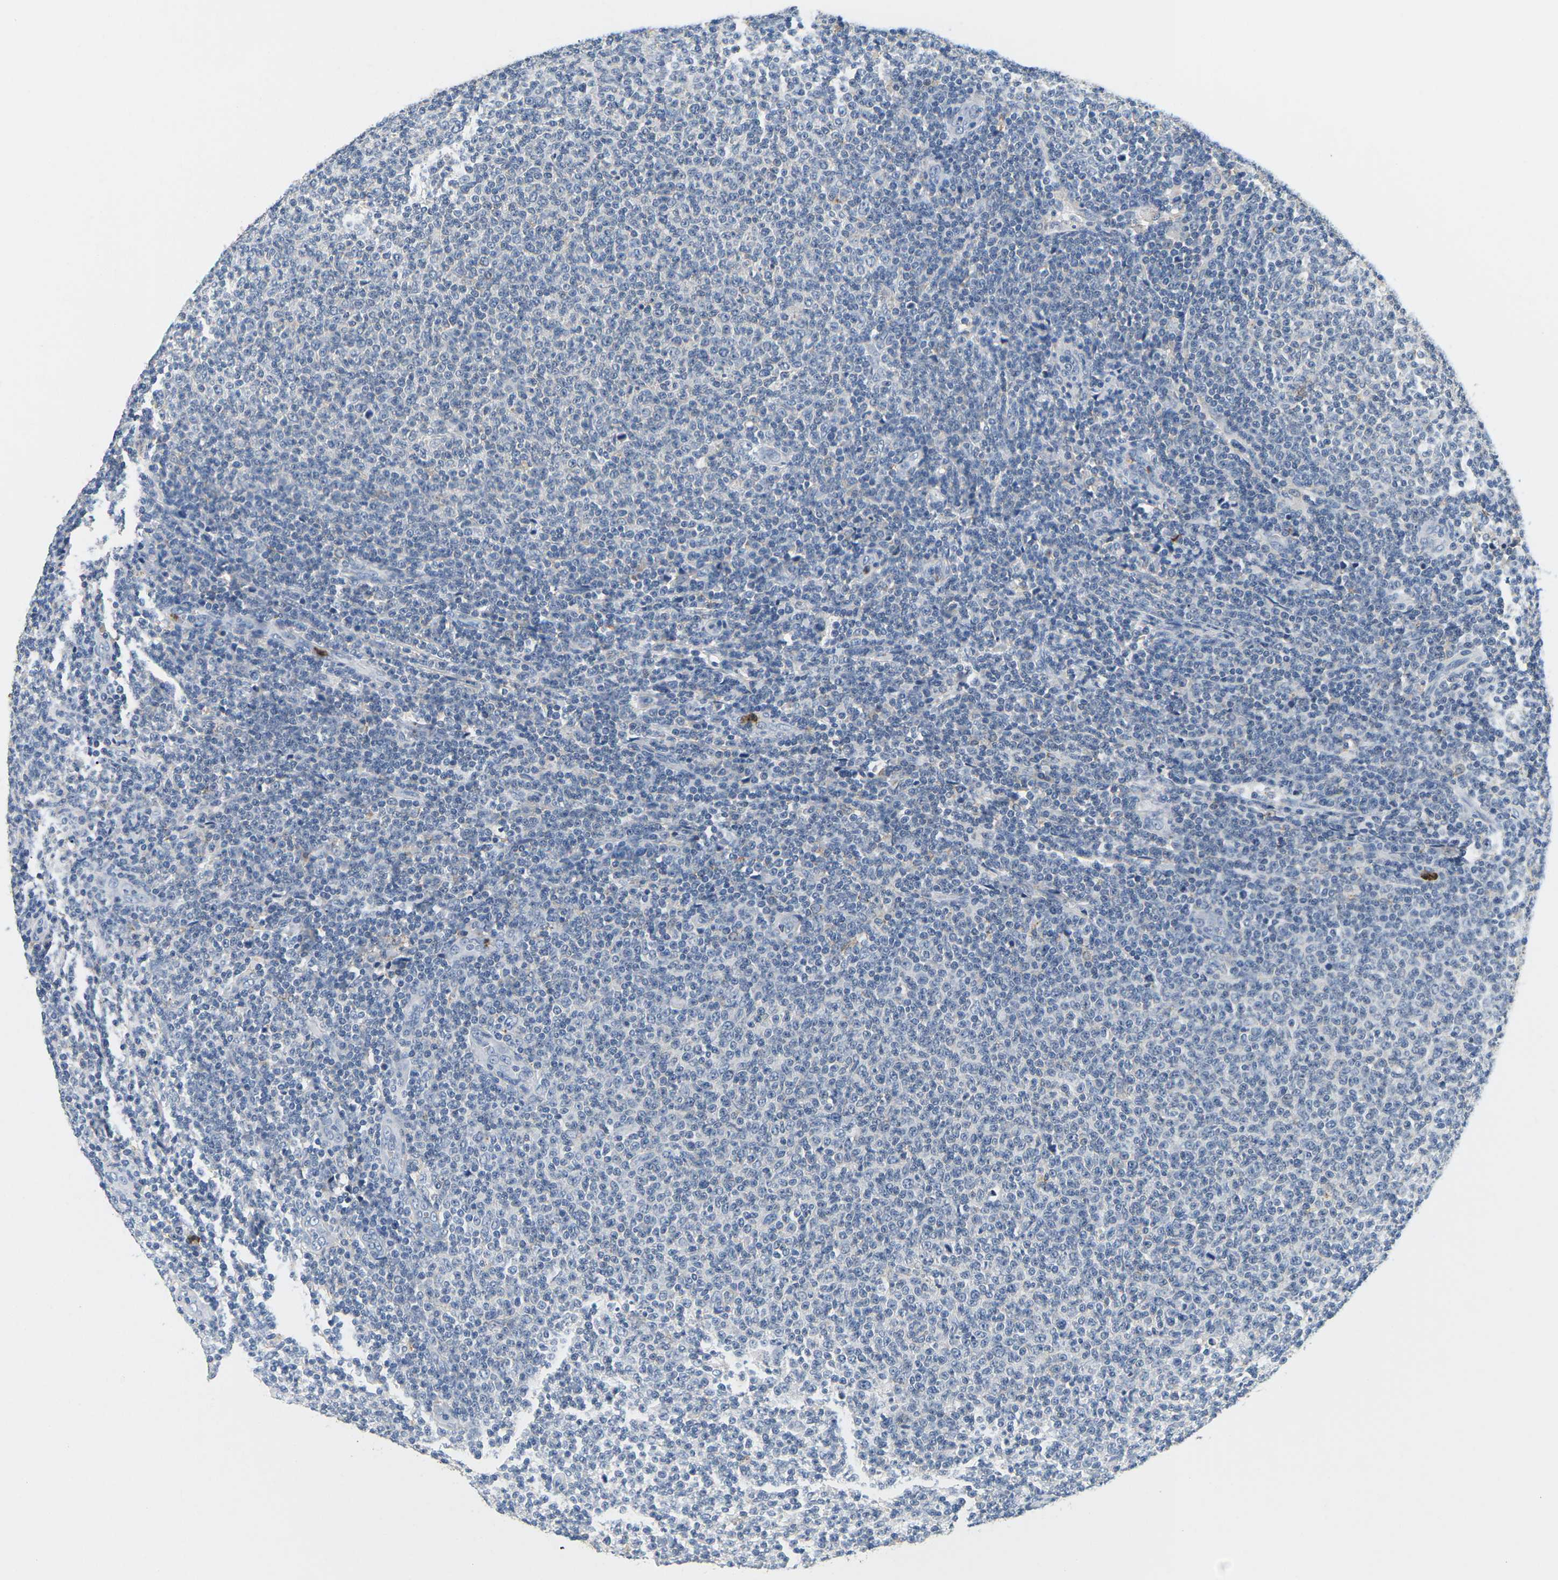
{"staining": {"intensity": "negative", "quantity": "none", "location": "none"}, "tissue": "lymphoma", "cell_type": "Tumor cells", "image_type": "cancer", "snomed": [{"axis": "morphology", "description": "Malignant lymphoma, non-Hodgkin's type, Low grade"}, {"axis": "topography", "description": "Lymph node"}], "caption": "Photomicrograph shows no significant protein positivity in tumor cells of lymphoma.", "gene": "ADM", "patient": {"sex": "male", "age": 66}}